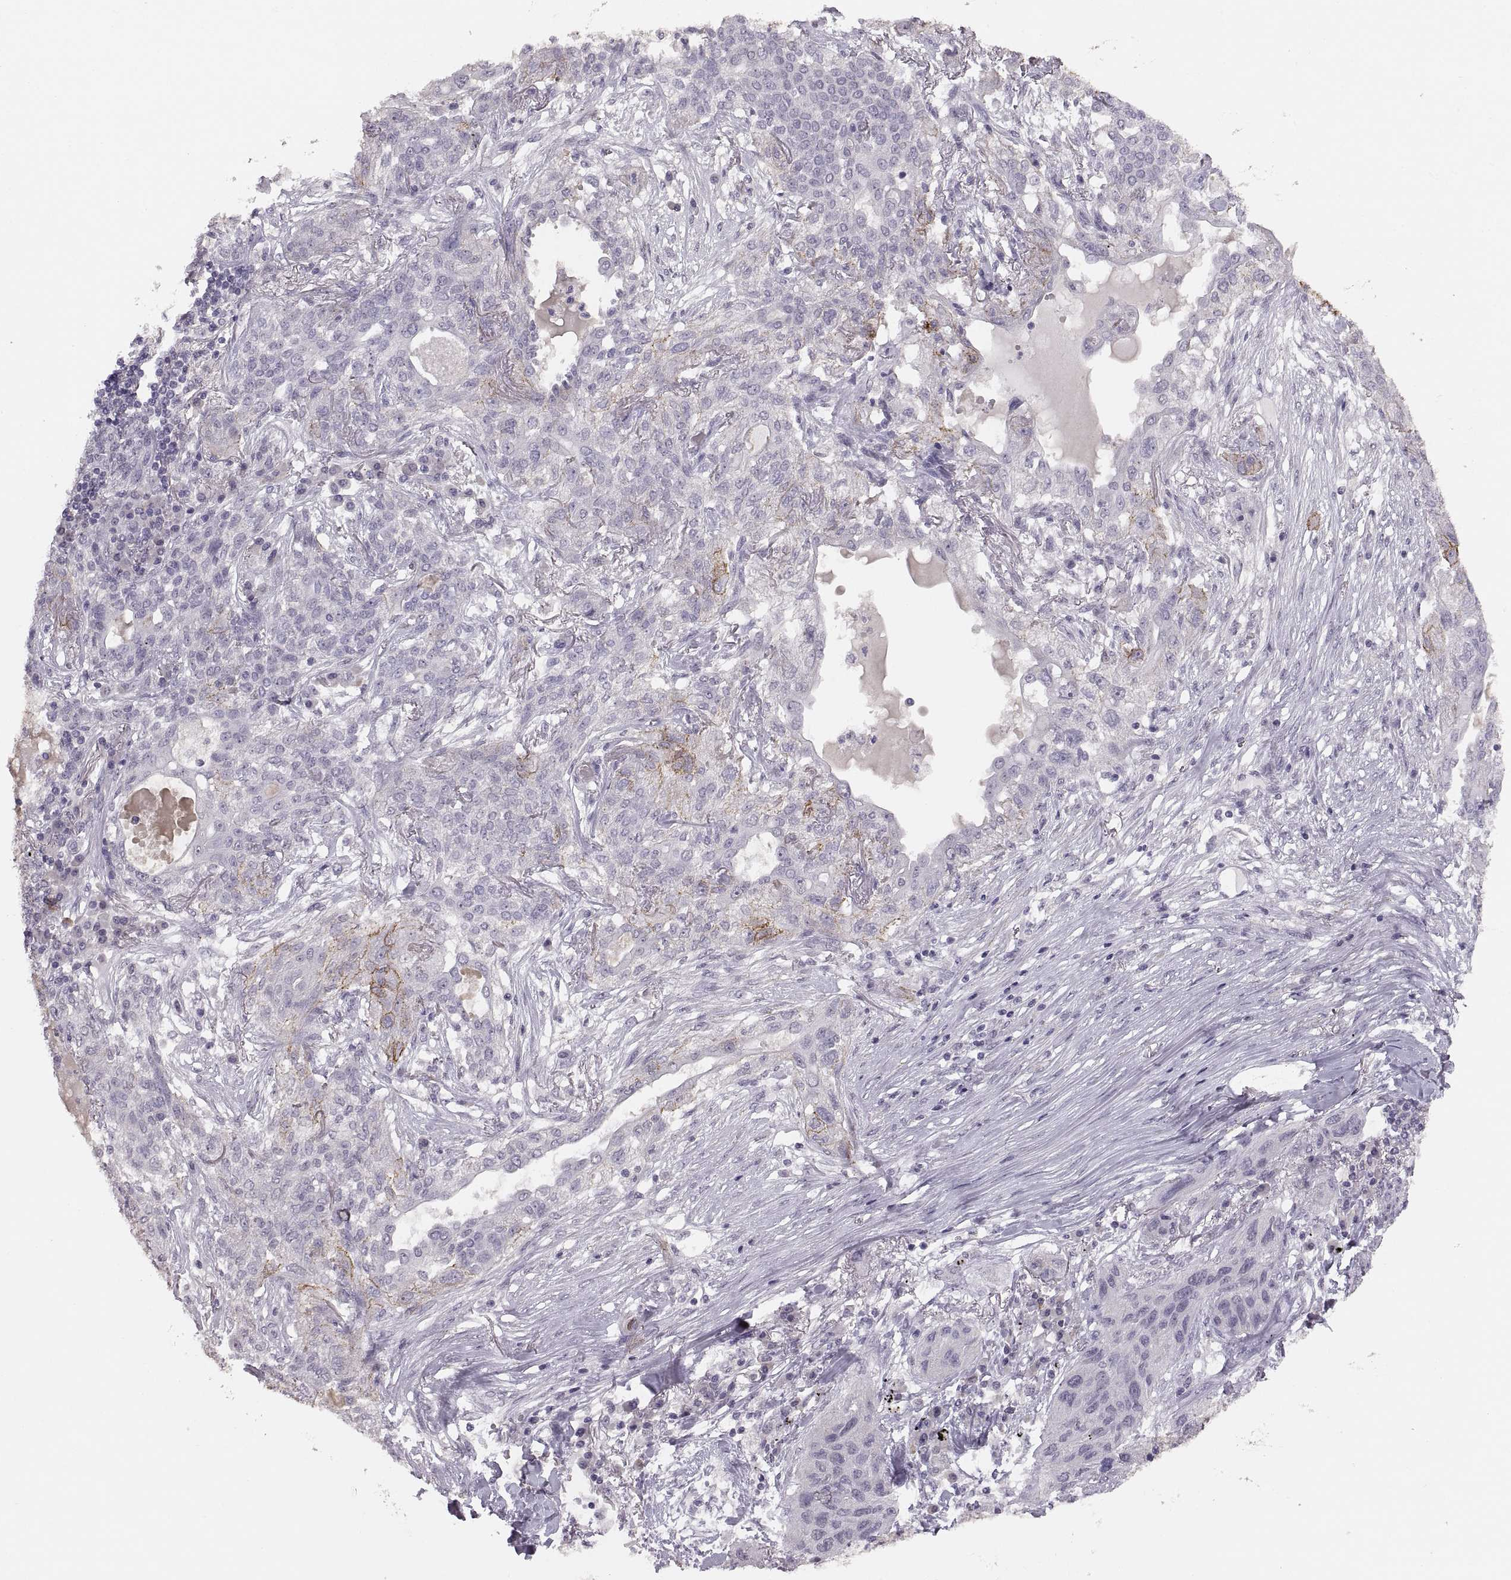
{"staining": {"intensity": "moderate", "quantity": "<25%", "location": "cytoplasmic/membranous"}, "tissue": "lung cancer", "cell_type": "Tumor cells", "image_type": "cancer", "snomed": [{"axis": "morphology", "description": "Squamous cell carcinoma, NOS"}, {"axis": "topography", "description": "Lung"}], "caption": "Immunohistochemistry photomicrograph of human lung cancer stained for a protein (brown), which exhibits low levels of moderate cytoplasmic/membranous positivity in about <25% of tumor cells.", "gene": "CDH2", "patient": {"sex": "female", "age": 70}}